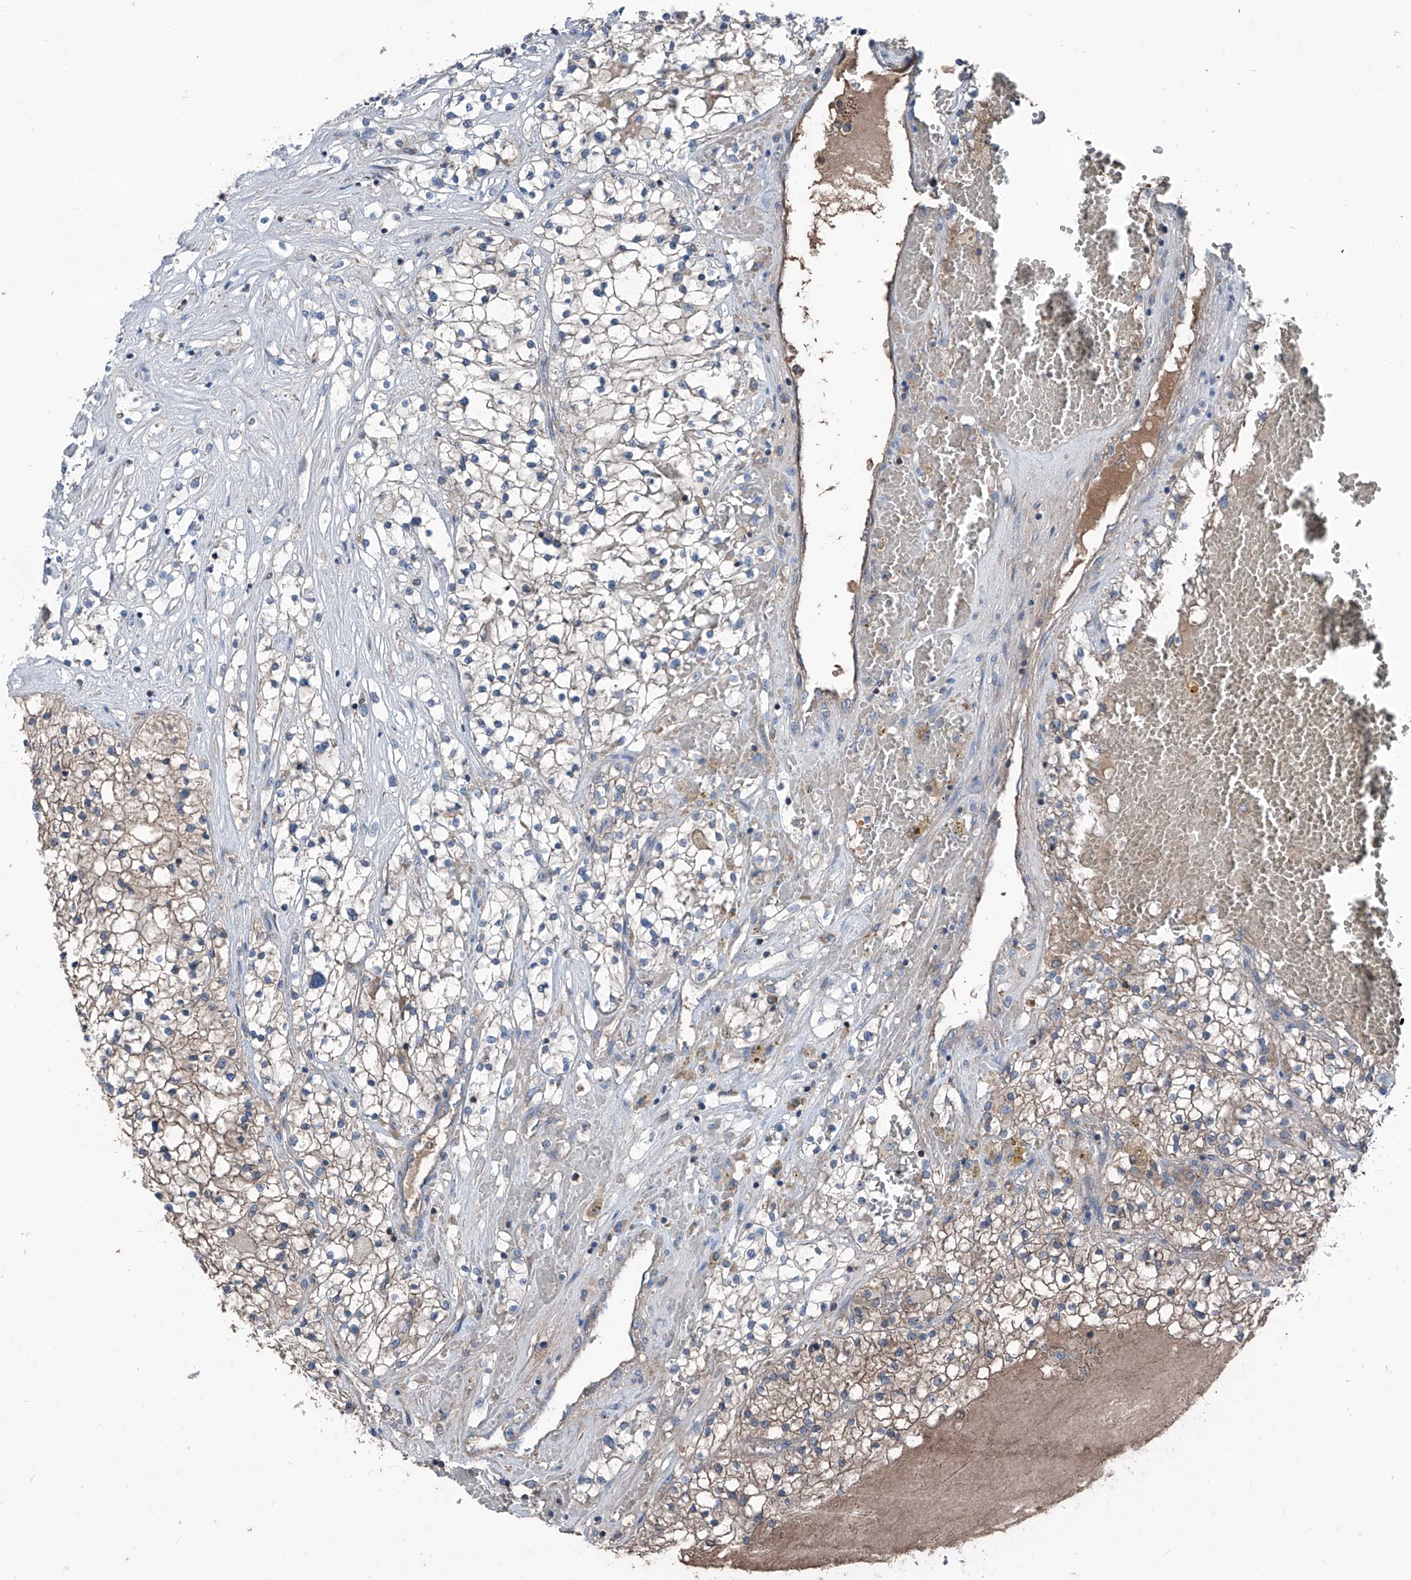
{"staining": {"intensity": "weak", "quantity": "25%-75%", "location": "cytoplasmic/membranous"}, "tissue": "renal cancer", "cell_type": "Tumor cells", "image_type": "cancer", "snomed": [{"axis": "morphology", "description": "Normal tissue, NOS"}, {"axis": "morphology", "description": "Adenocarcinoma, NOS"}, {"axis": "topography", "description": "Kidney"}], "caption": "Renal cancer stained for a protein demonstrates weak cytoplasmic/membranous positivity in tumor cells. (IHC, brightfield microscopy, high magnification).", "gene": "GPAT3", "patient": {"sex": "male", "age": 68}}